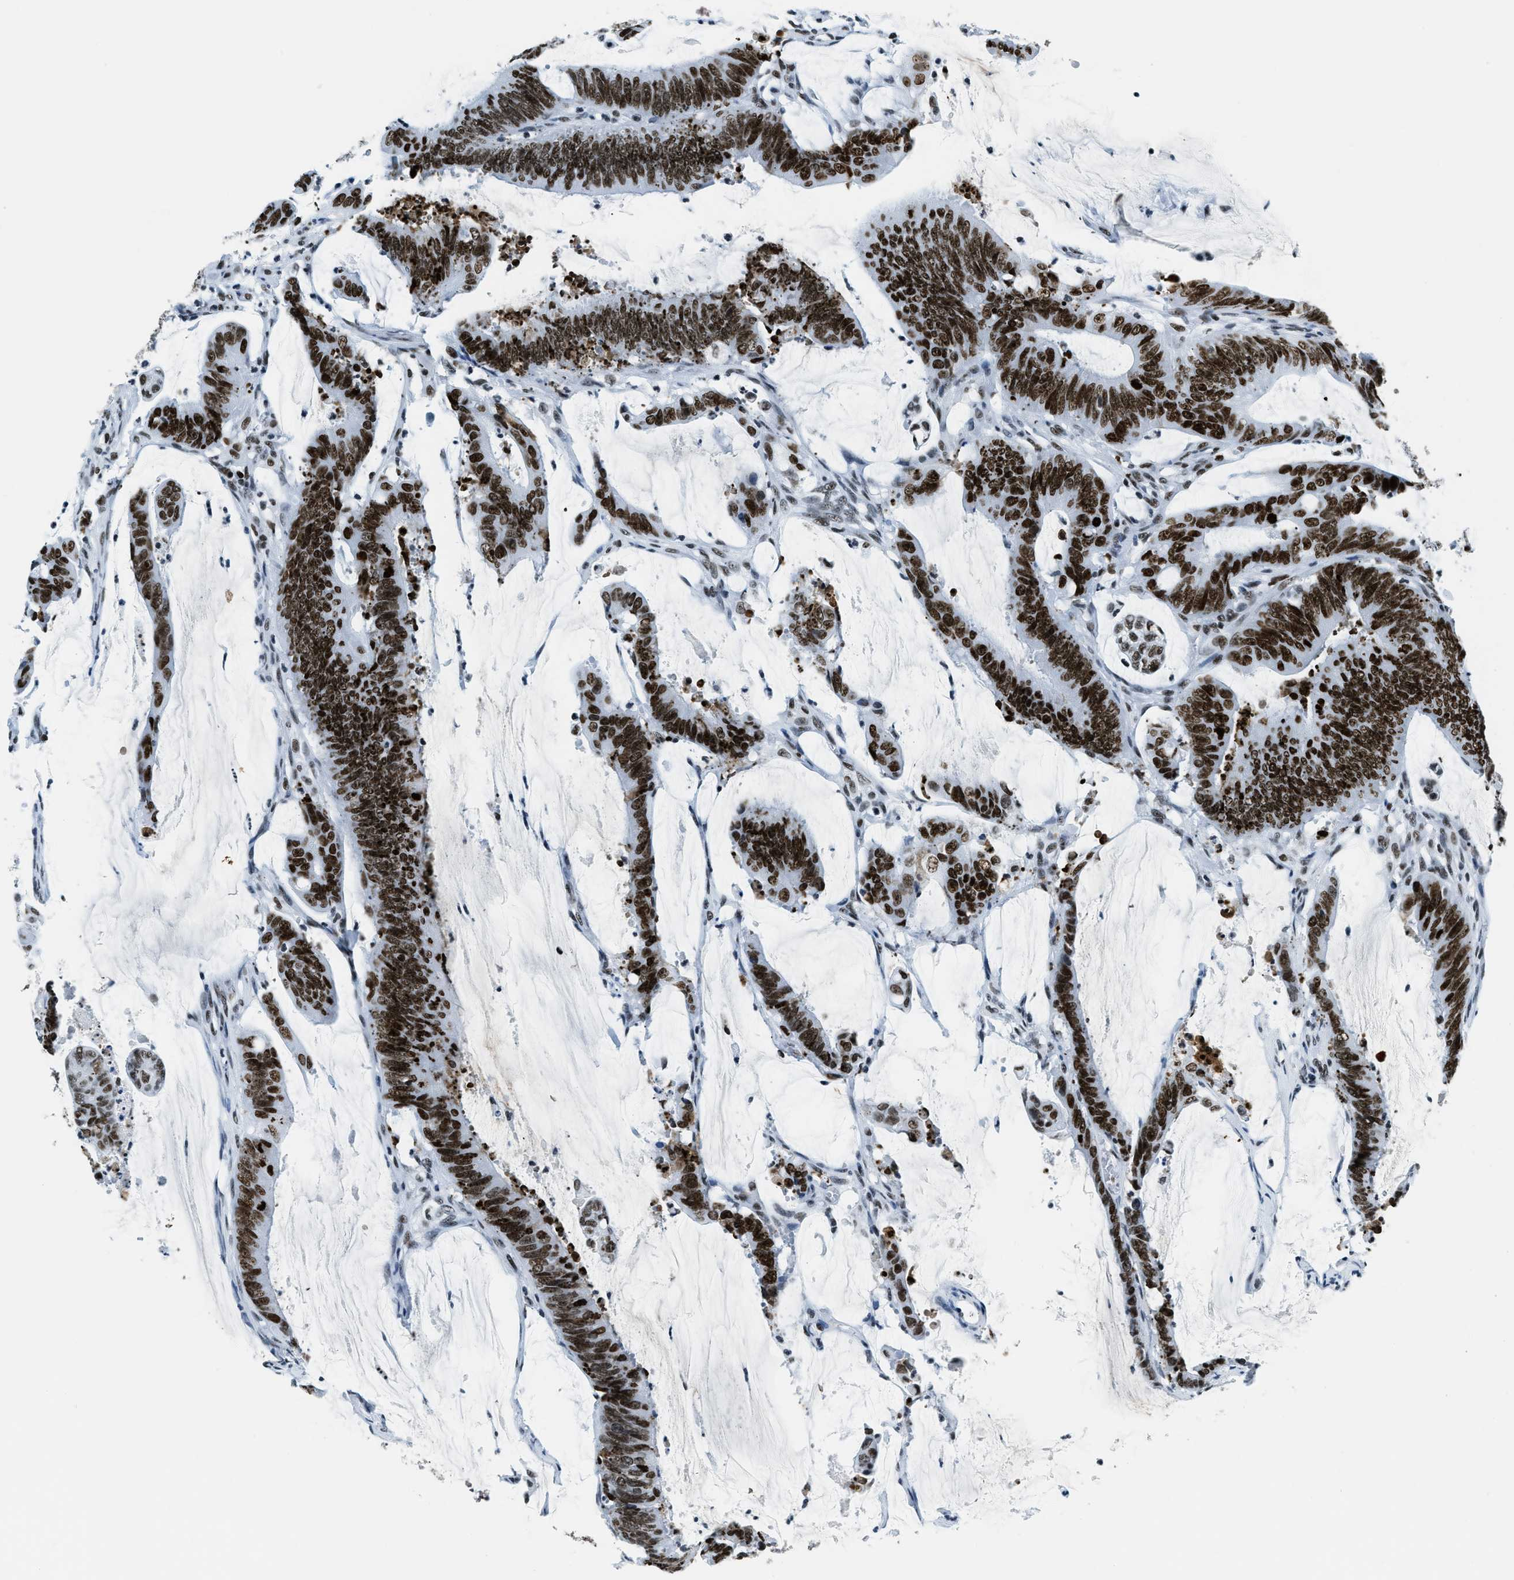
{"staining": {"intensity": "strong", "quantity": ">75%", "location": "nuclear"}, "tissue": "colorectal cancer", "cell_type": "Tumor cells", "image_type": "cancer", "snomed": [{"axis": "morphology", "description": "Adenocarcinoma, NOS"}, {"axis": "topography", "description": "Rectum"}], "caption": "The micrograph exhibits staining of adenocarcinoma (colorectal), revealing strong nuclear protein expression (brown color) within tumor cells.", "gene": "TOP1", "patient": {"sex": "female", "age": 66}}